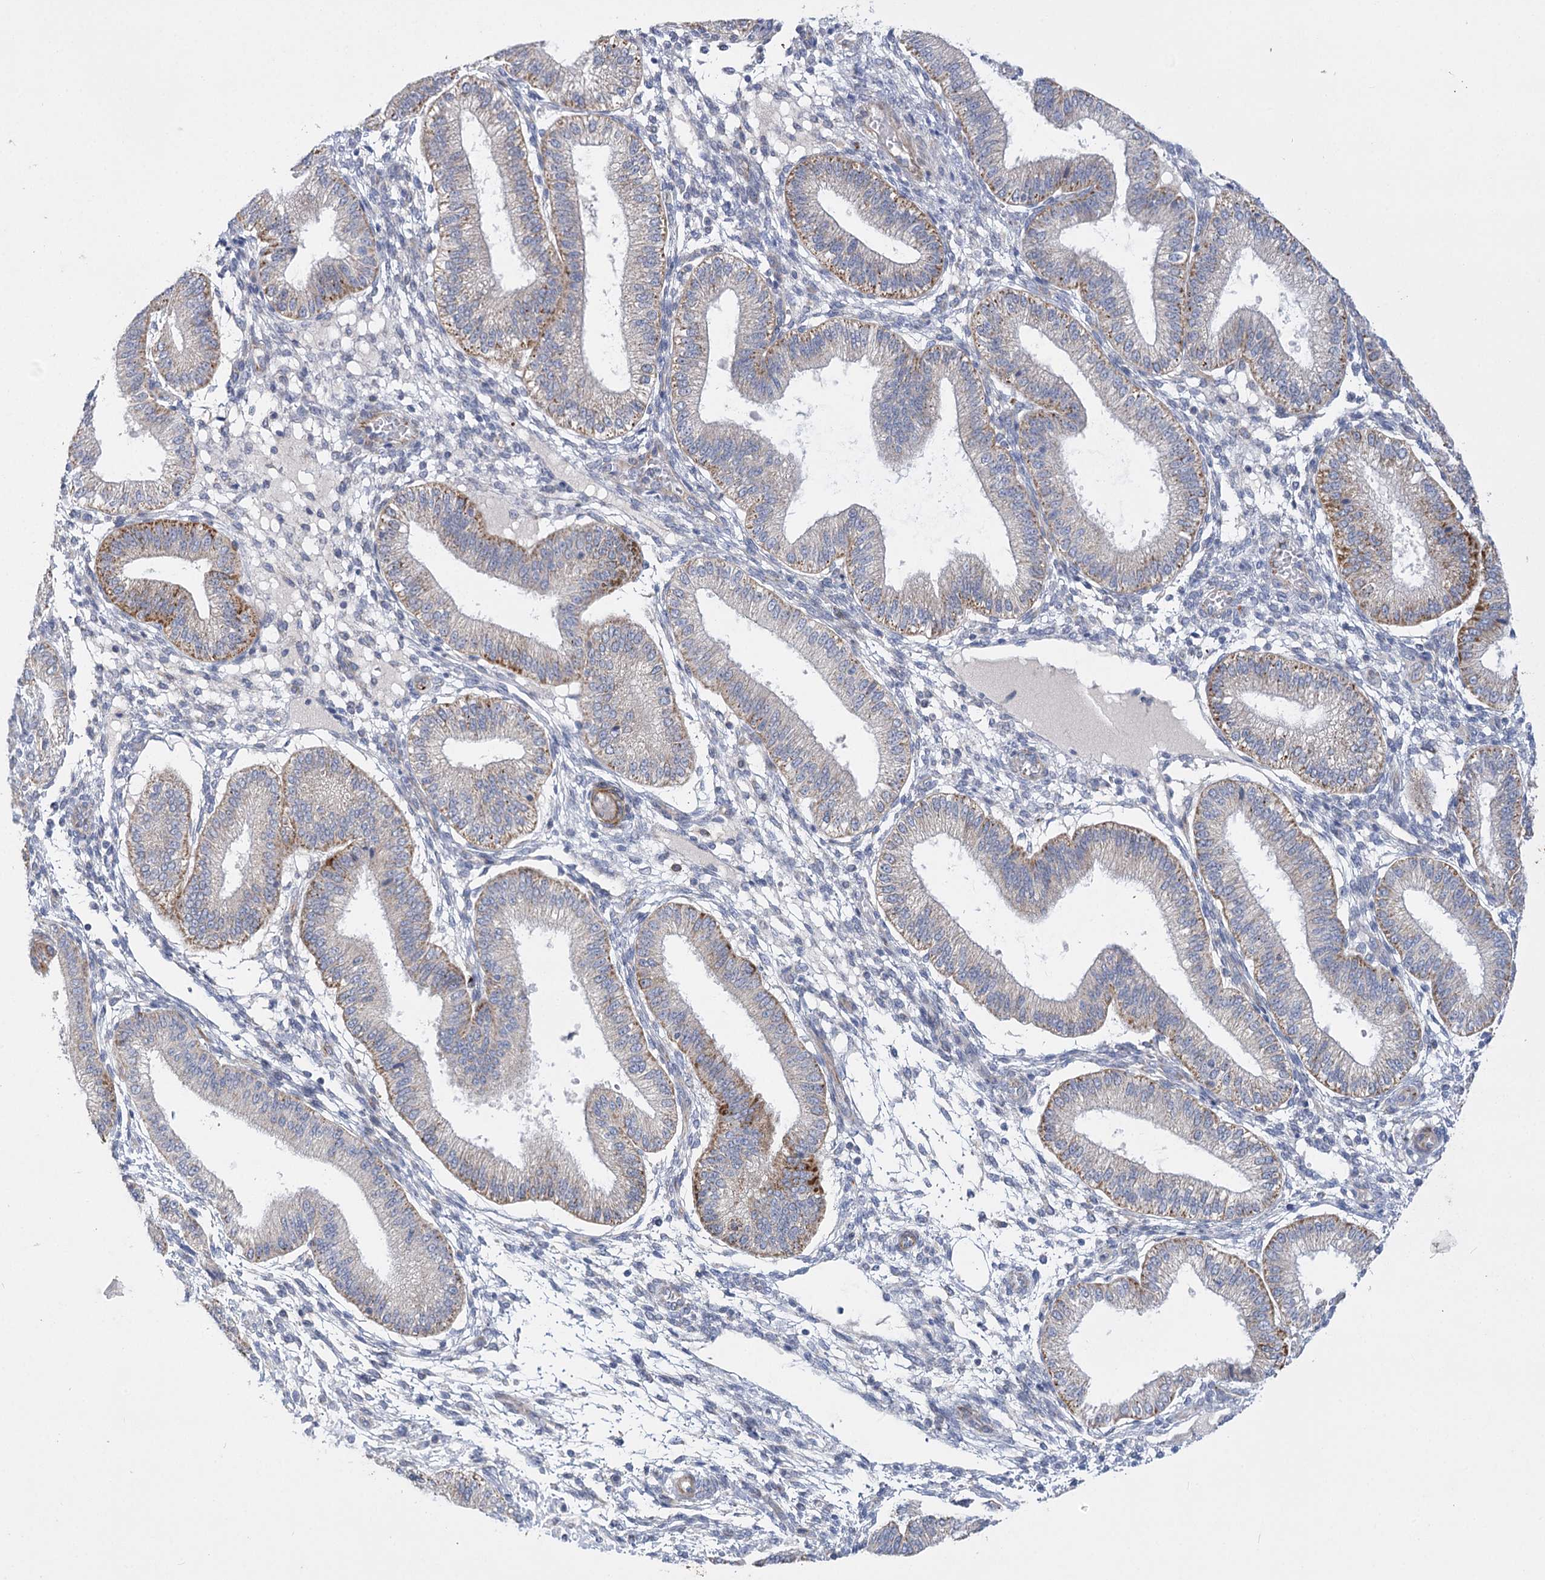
{"staining": {"intensity": "negative", "quantity": "none", "location": "none"}, "tissue": "endometrium", "cell_type": "Cells in endometrial stroma", "image_type": "normal", "snomed": [{"axis": "morphology", "description": "Normal tissue, NOS"}, {"axis": "topography", "description": "Endometrium"}], "caption": "Photomicrograph shows no protein staining in cells in endometrial stroma of benign endometrium.", "gene": "DHTKD1", "patient": {"sex": "female", "age": 39}}